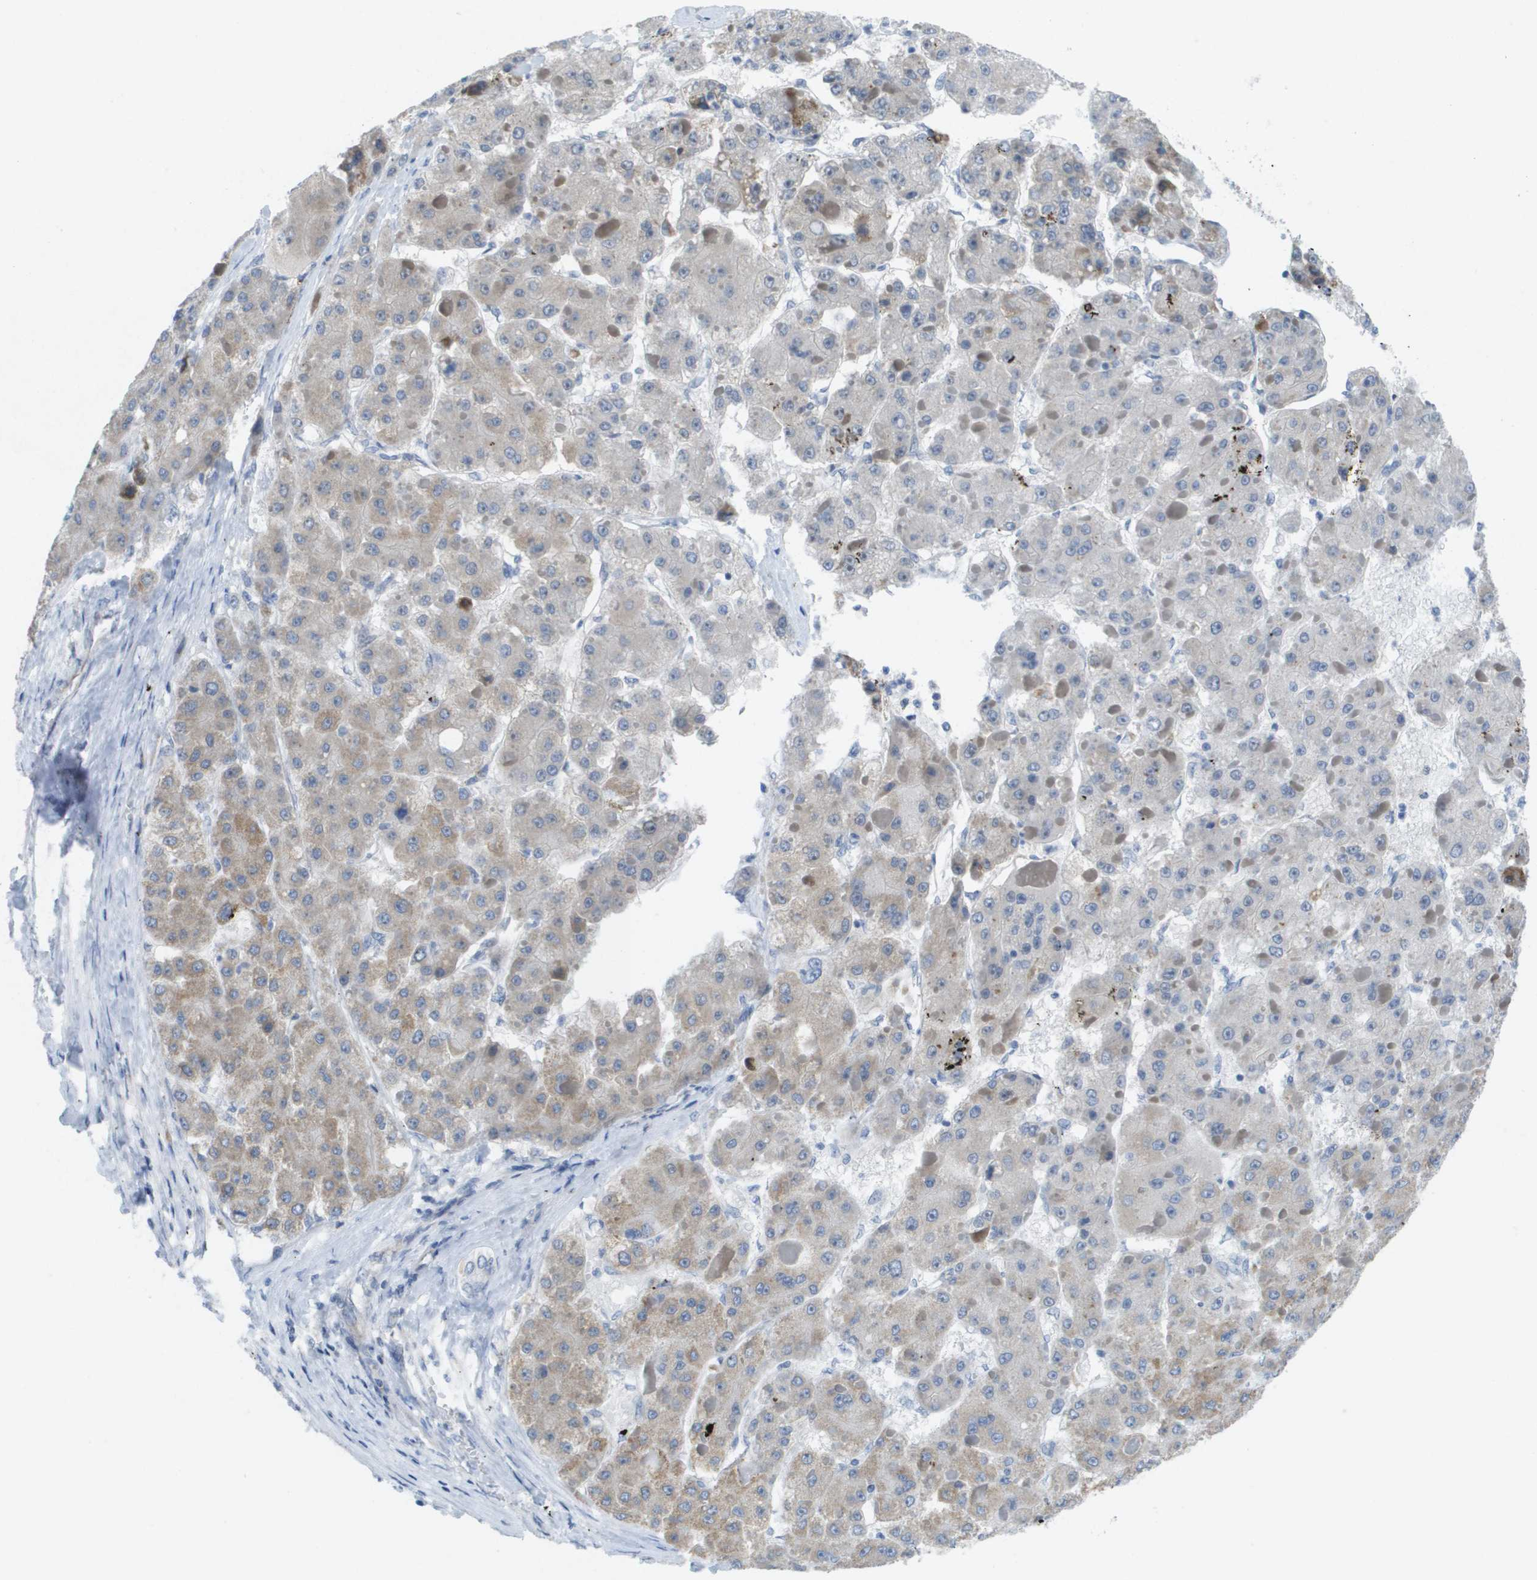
{"staining": {"intensity": "weak", "quantity": "<25%", "location": "cytoplasmic/membranous"}, "tissue": "liver cancer", "cell_type": "Tumor cells", "image_type": "cancer", "snomed": [{"axis": "morphology", "description": "Carcinoma, Hepatocellular, NOS"}, {"axis": "topography", "description": "Liver"}], "caption": "This micrograph is of liver cancer stained with immunohistochemistry (IHC) to label a protein in brown with the nuclei are counter-stained blue. There is no positivity in tumor cells.", "gene": "TMEM223", "patient": {"sex": "female", "age": 73}}